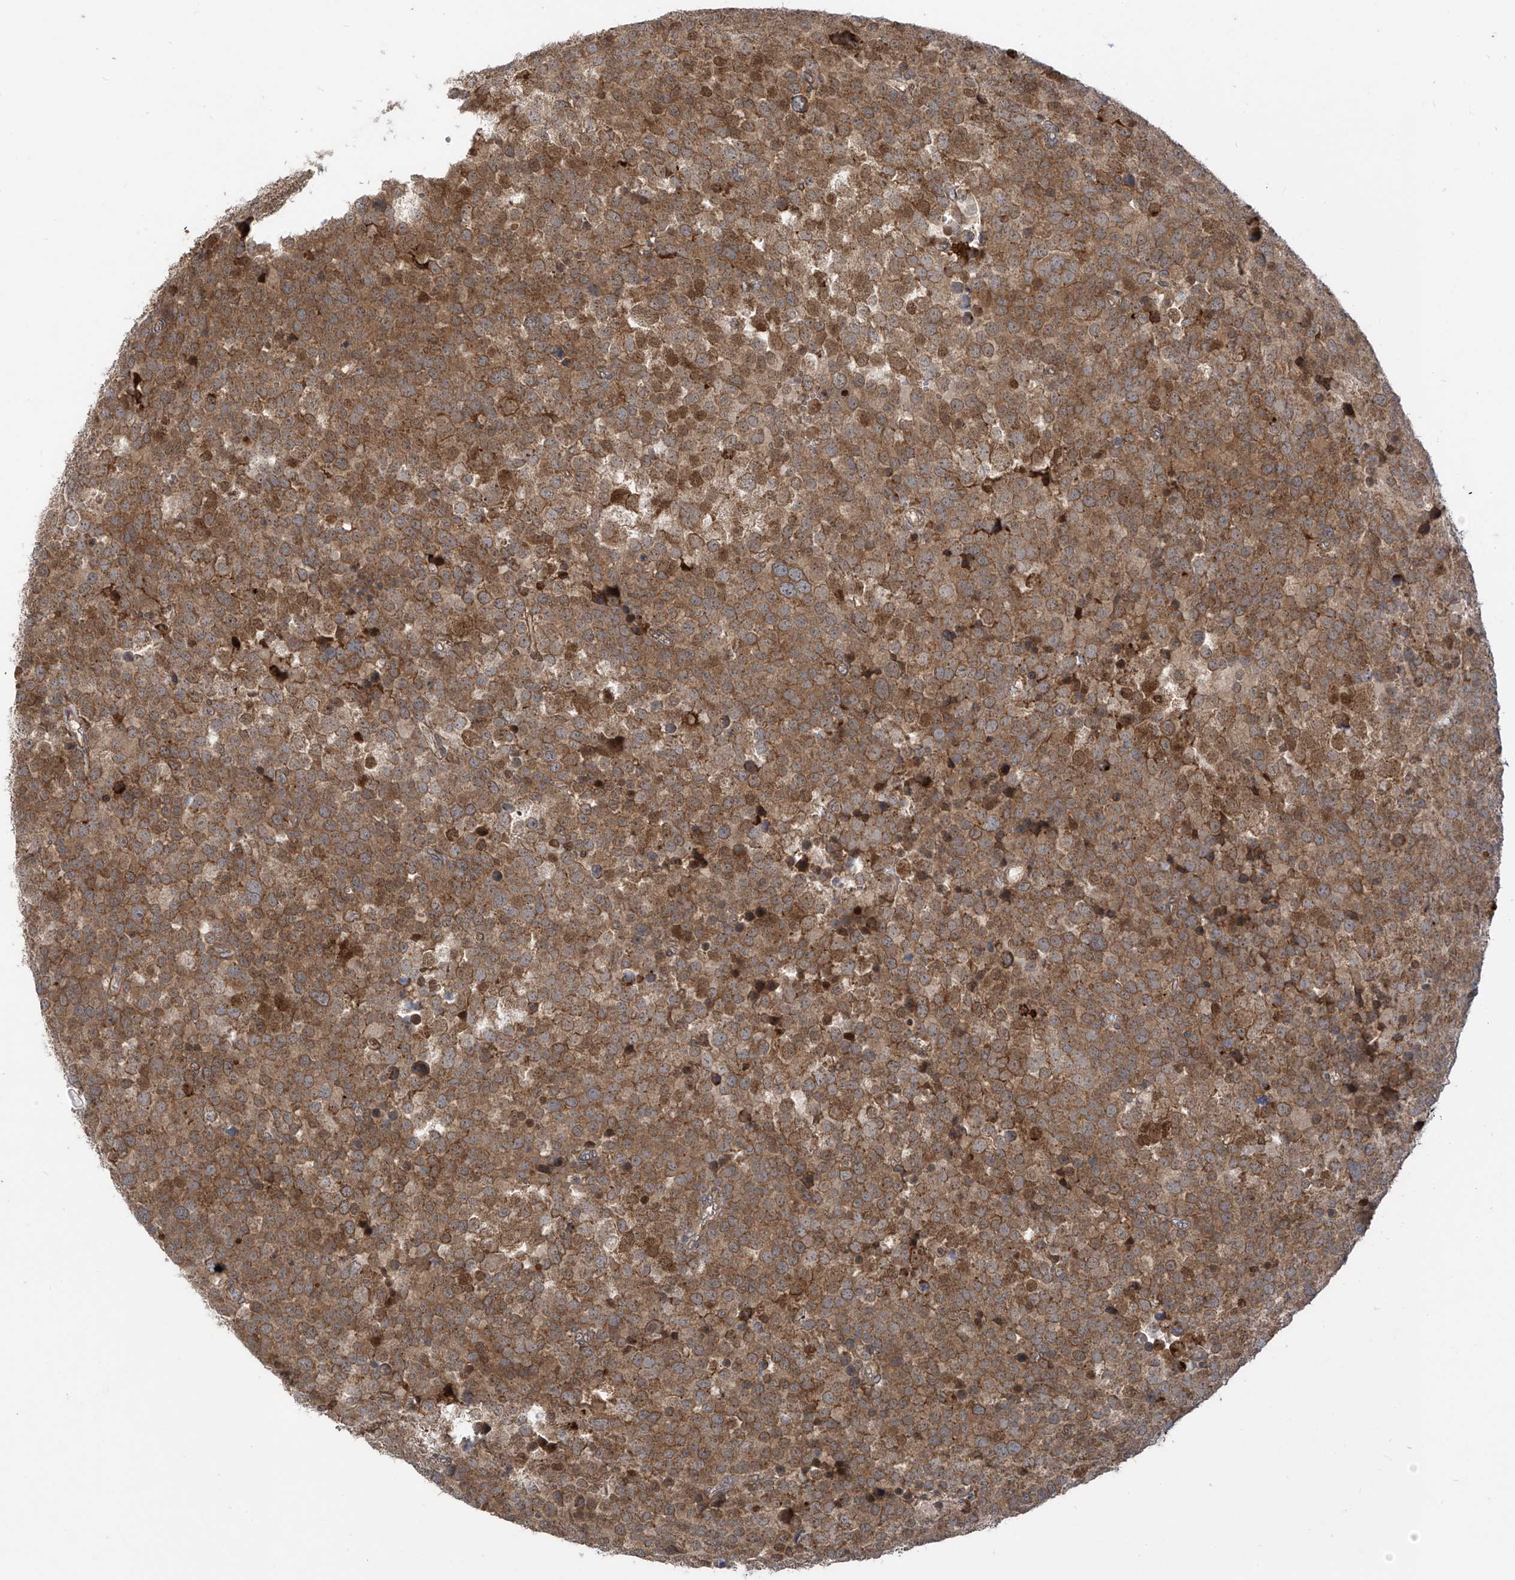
{"staining": {"intensity": "moderate", "quantity": ">75%", "location": "cytoplasmic/membranous"}, "tissue": "testis cancer", "cell_type": "Tumor cells", "image_type": "cancer", "snomed": [{"axis": "morphology", "description": "Seminoma, NOS"}, {"axis": "topography", "description": "Testis"}], "caption": "Immunohistochemistry (IHC) image of human seminoma (testis) stained for a protein (brown), which reveals medium levels of moderate cytoplasmic/membranous expression in approximately >75% of tumor cells.", "gene": "ATAD2B", "patient": {"sex": "male", "age": 71}}